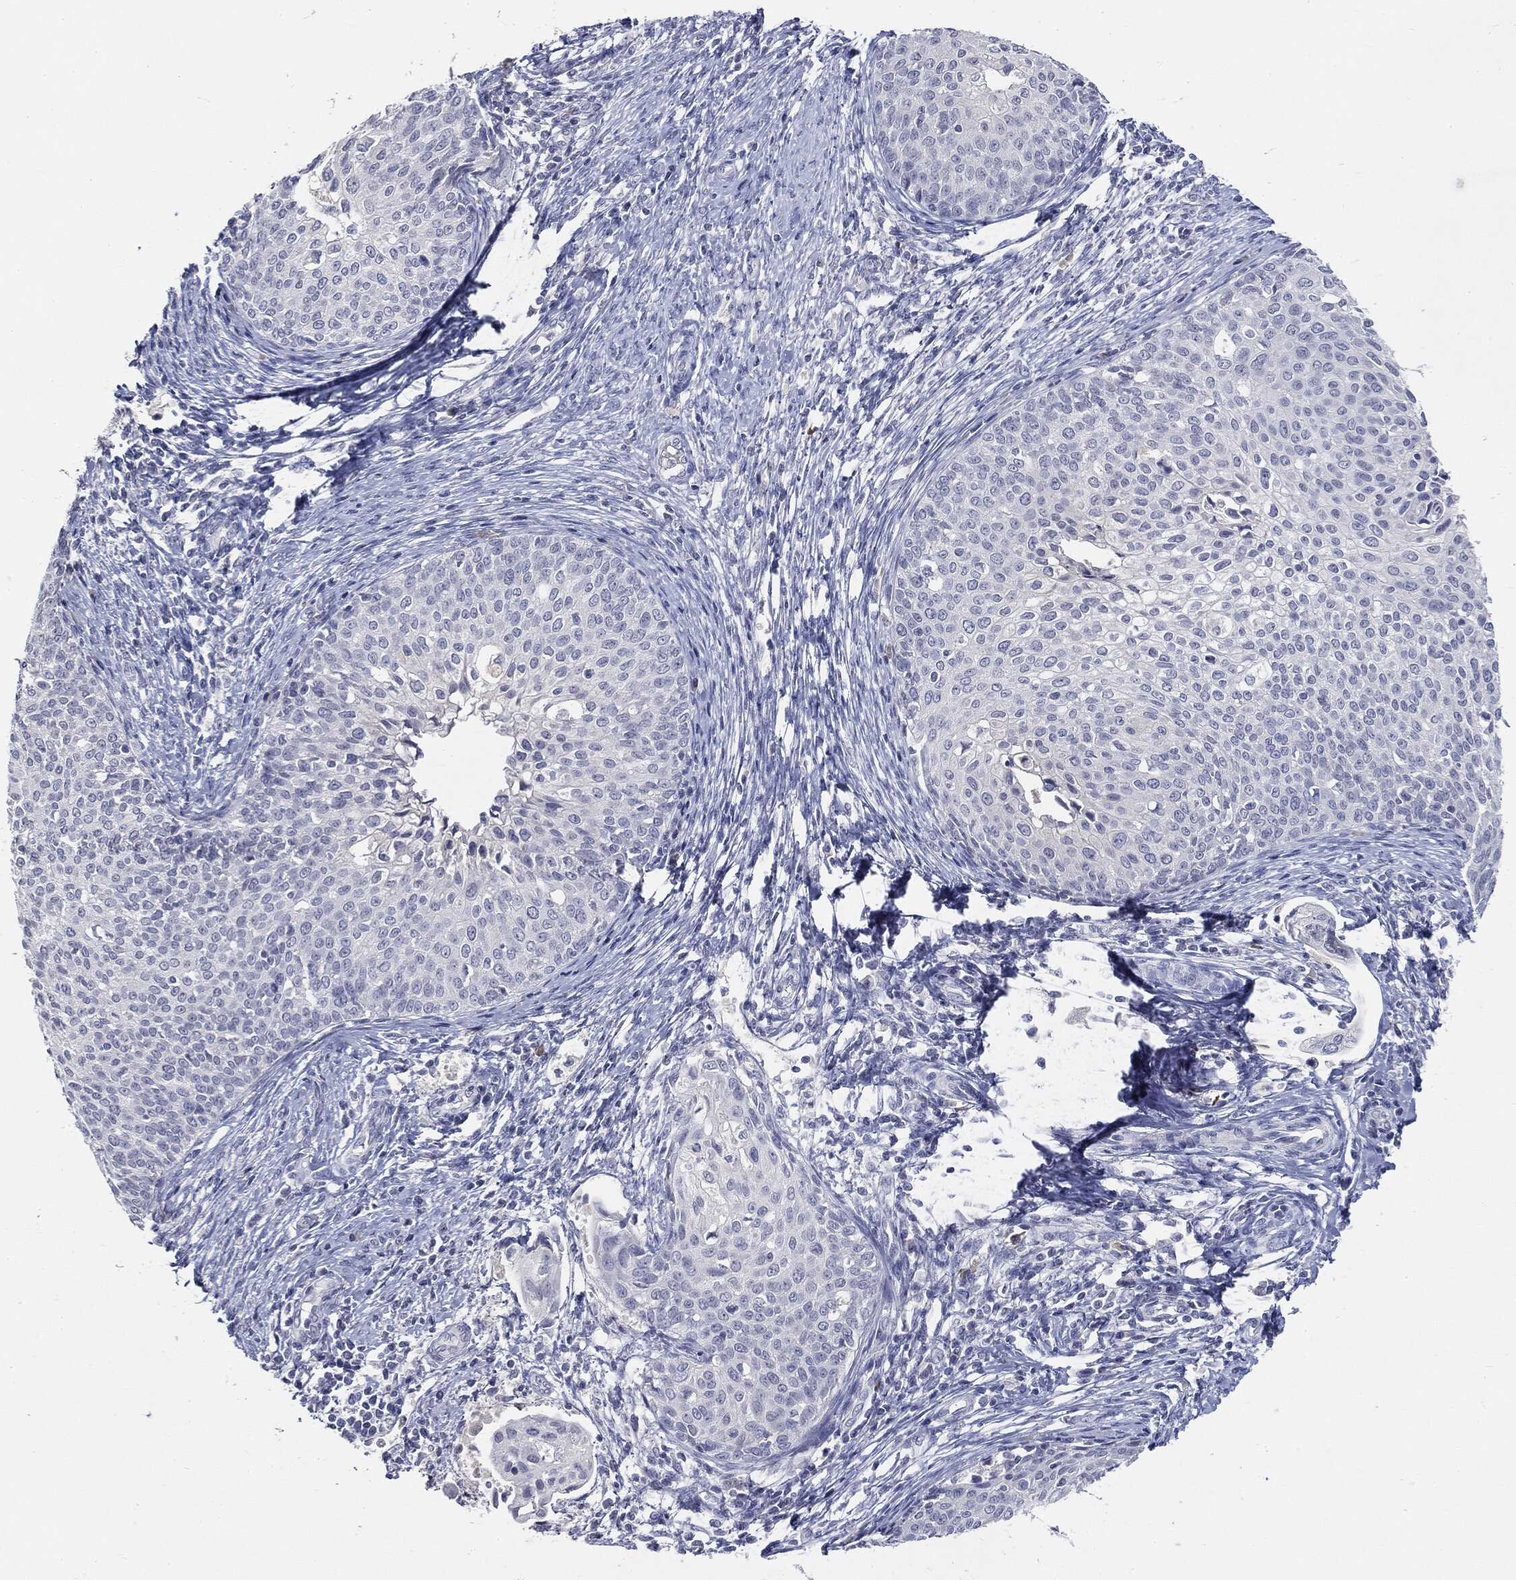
{"staining": {"intensity": "negative", "quantity": "none", "location": "none"}, "tissue": "cervical cancer", "cell_type": "Tumor cells", "image_type": "cancer", "snomed": [{"axis": "morphology", "description": "Squamous cell carcinoma, NOS"}, {"axis": "topography", "description": "Cervix"}], "caption": "Immunohistochemistry (IHC) image of neoplastic tissue: squamous cell carcinoma (cervical) stained with DAB exhibits no significant protein positivity in tumor cells. (DAB immunohistochemistry (IHC) visualized using brightfield microscopy, high magnification).", "gene": "CGB1", "patient": {"sex": "female", "age": 51}}